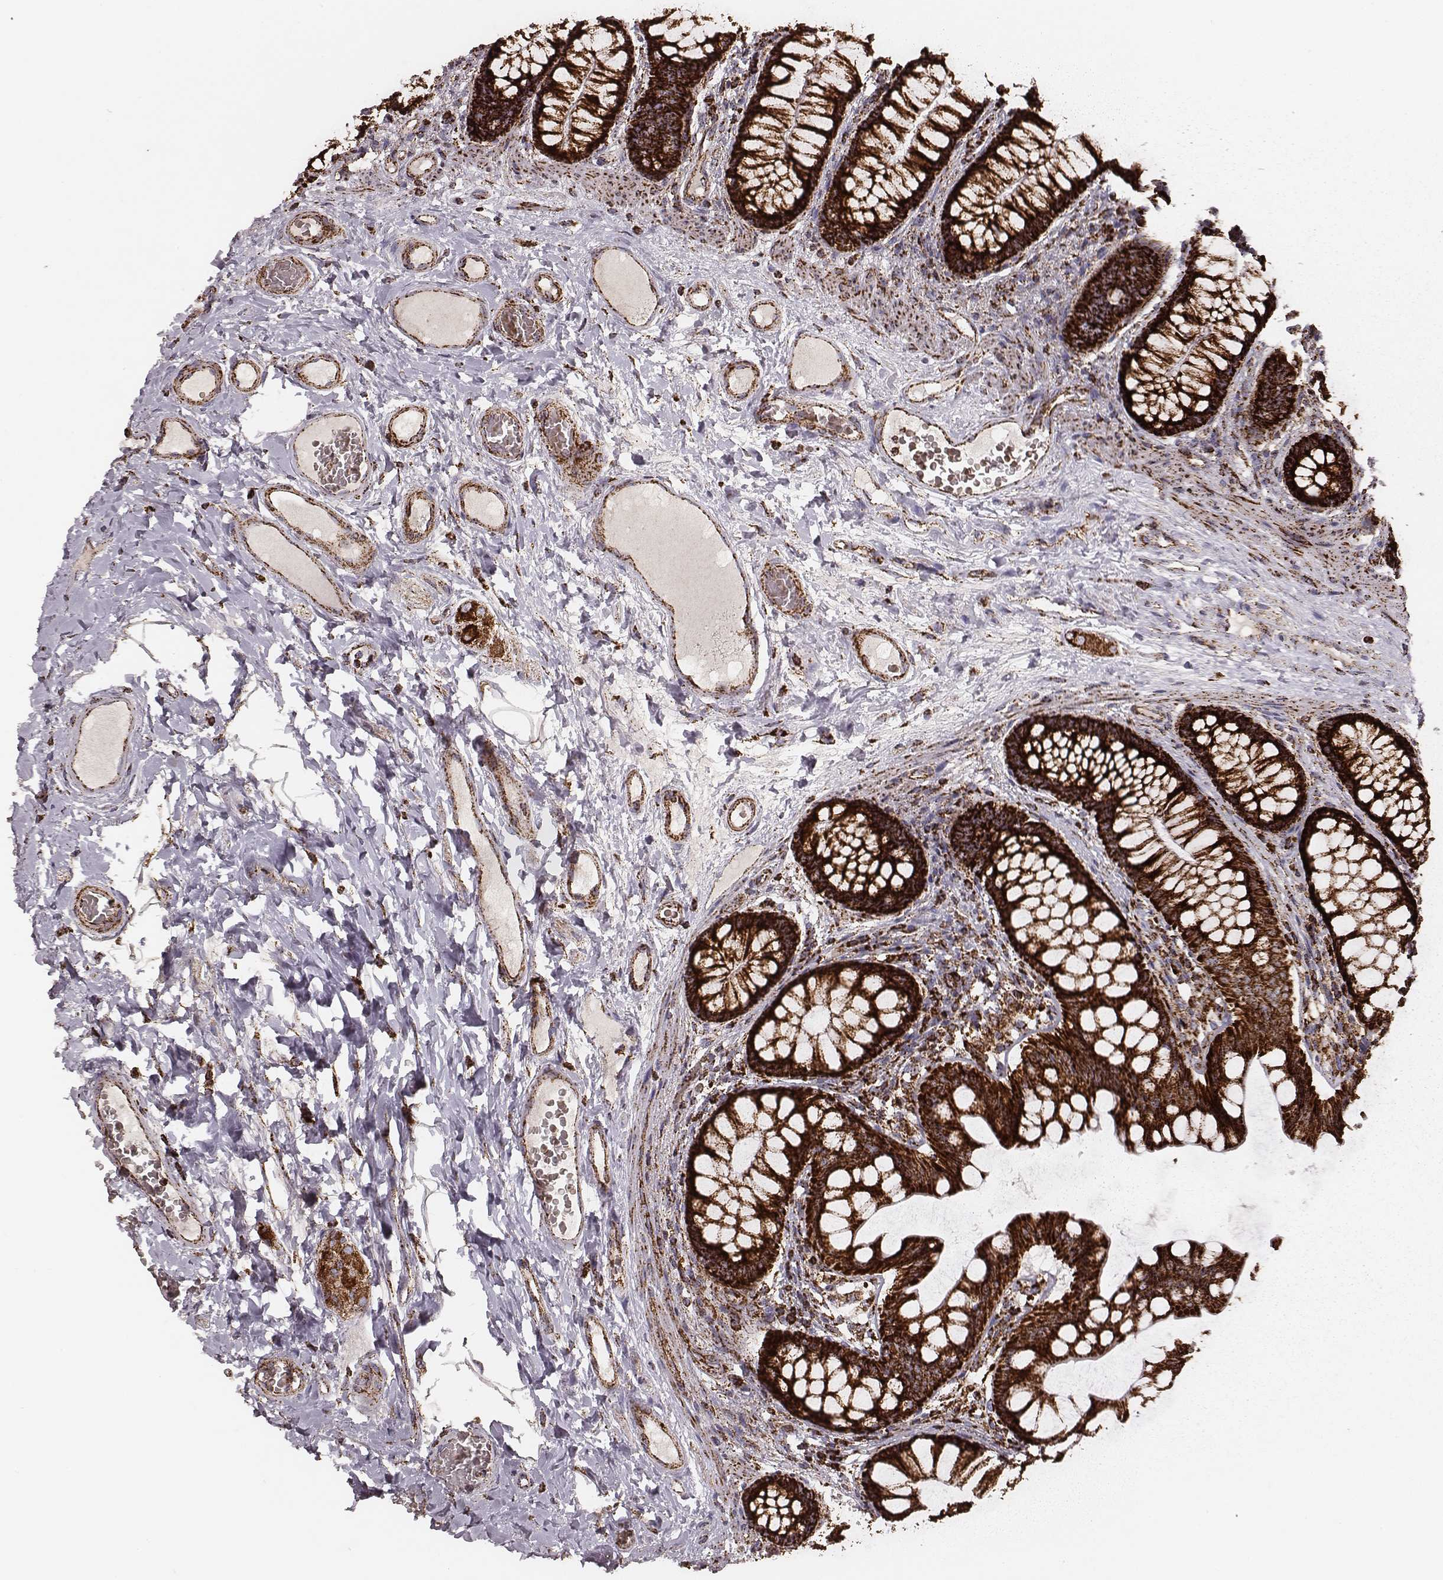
{"staining": {"intensity": "strong", "quantity": ">75%", "location": "cytoplasmic/membranous"}, "tissue": "colon", "cell_type": "Endothelial cells", "image_type": "normal", "snomed": [{"axis": "morphology", "description": "Normal tissue, NOS"}, {"axis": "topography", "description": "Colon"}], "caption": "Endothelial cells exhibit high levels of strong cytoplasmic/membranous staining in approximately >75% of cells in normal human colon. Ihc stains the protein of interest in brown and the nuclei are stained blue.", "gene": "TUFM", "patient": {"sex": "female", "age": 65}}